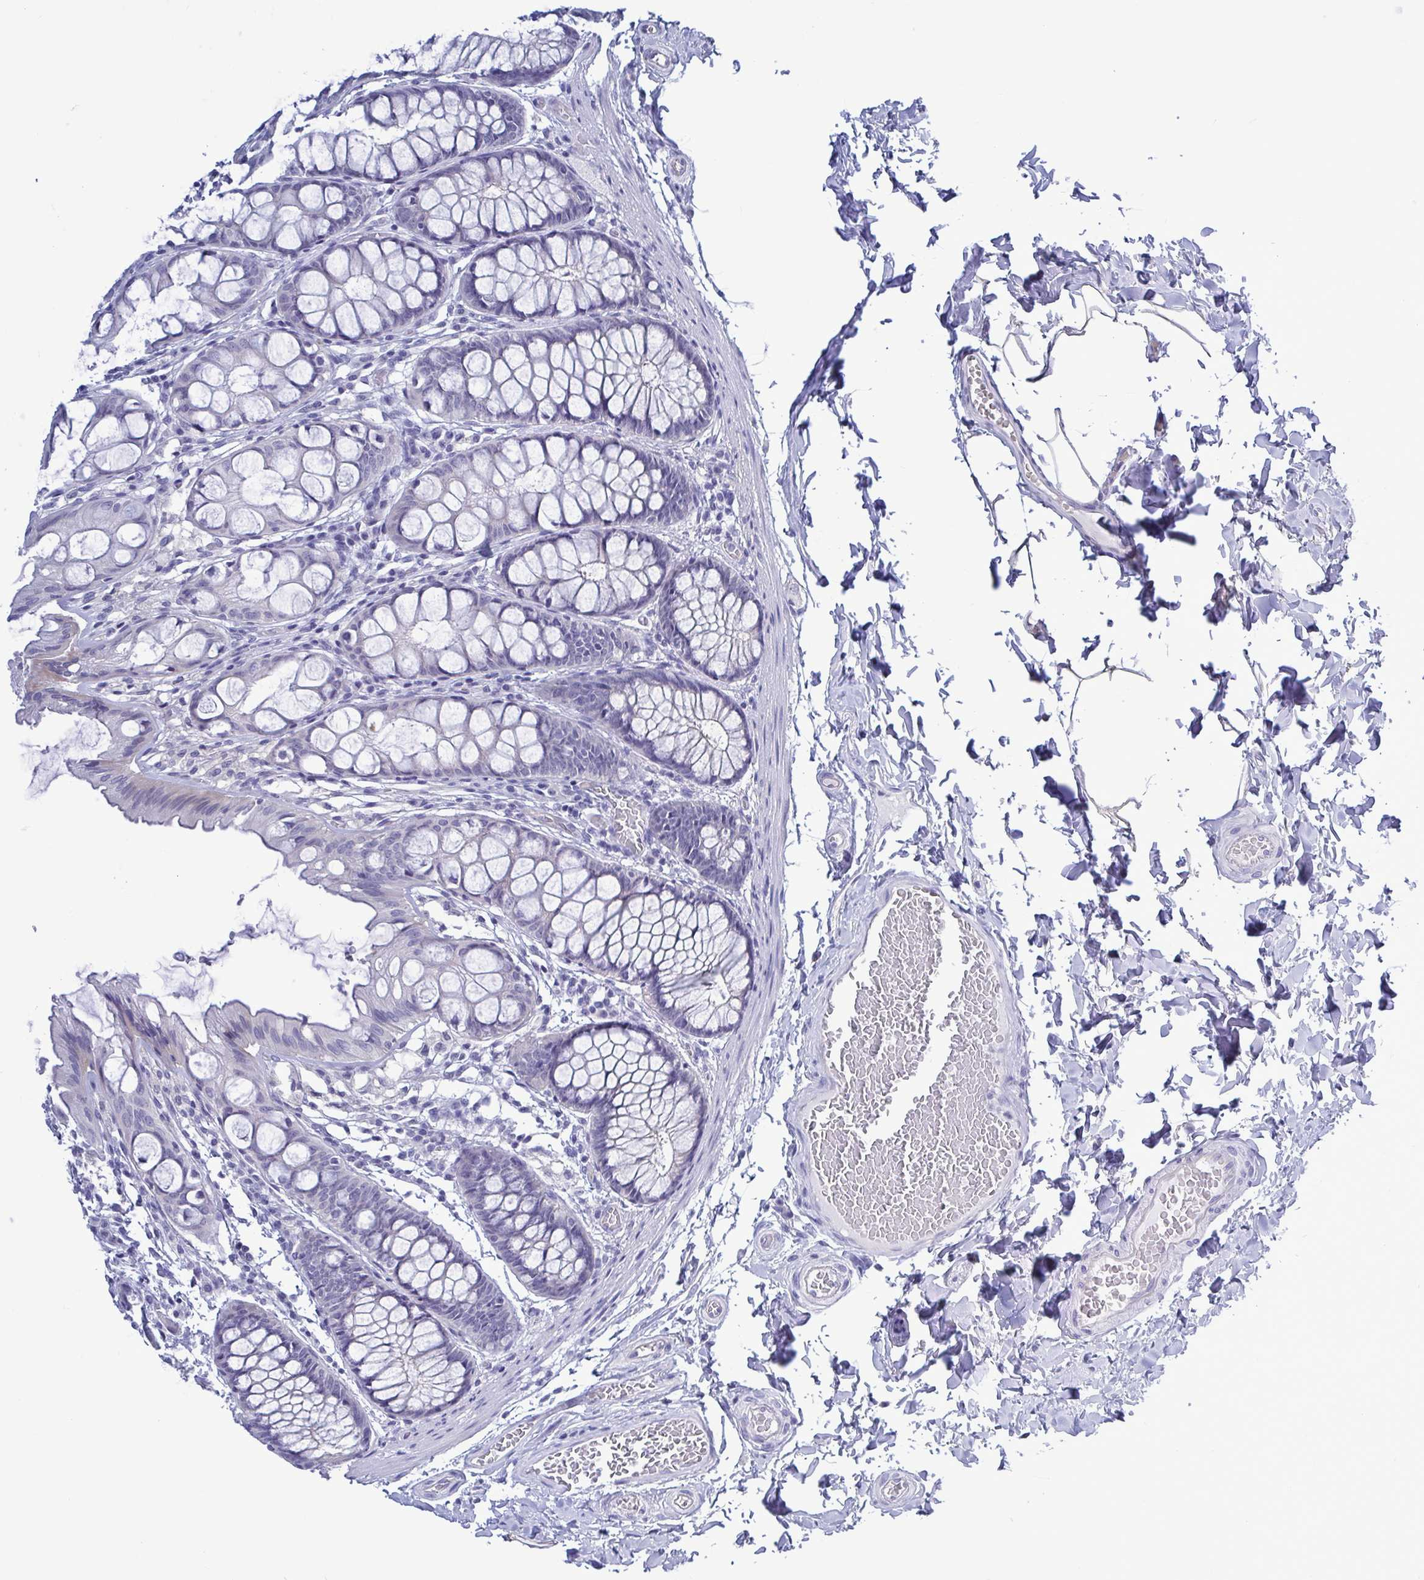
{"staining": {"intensity": "negative", "quantity": "none", "location": "none"}, "tissue": "colon", "cell_type": "Endothelial cells", "image_type": "normal", "snomed": [{"axis": "morphology", "description": "Normal tissue, NOS"}, {"axis": "topography", "description": "Colon"}], "caption": "Image shows no protein positivity in endothelial cells of benign colon.", "gene": "TEX12", "patient": {"sex": "male", "age": 47}}